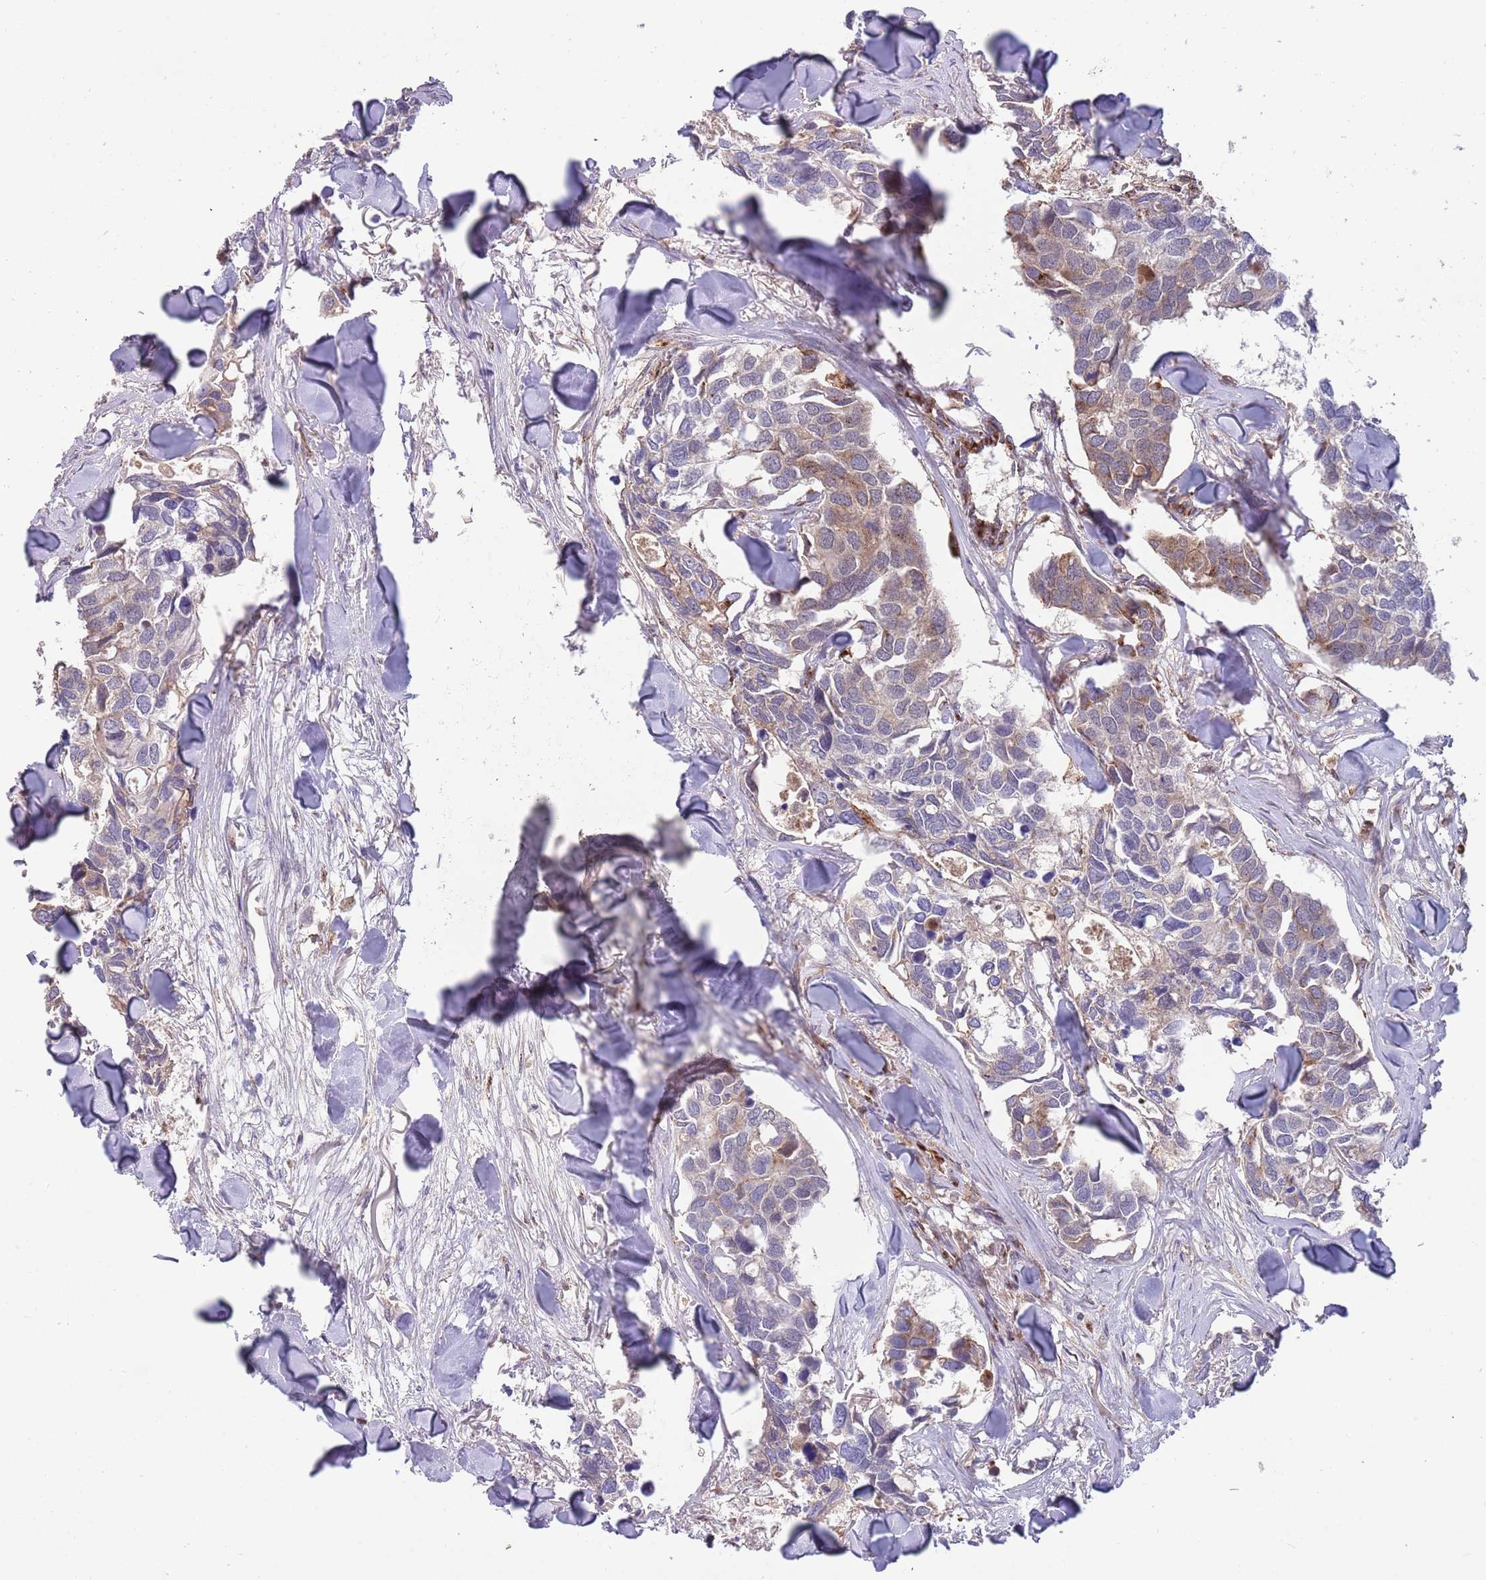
{"staining": {"intensity": "weak", "quantity": "25%-75%", "location": "cytoplasmic/membranous"}, "tissue": "breast cancer", "cell_type": "Tumor cells", "image_type": "cancer", "snomed": [{"axis": "morphology", "description": "Duct carcinoma"}, {"axis": "topography", "description": "Breast"}], "caption": "Breast cancer stained with DAB immunohistochemistry (IHC) reveals low levels of weak cytoplasmic/membranous positivity in about 25%-75% of tumor cells.", "gene": "BTBD7", "patient": {"sex": "female", "age": 83}}